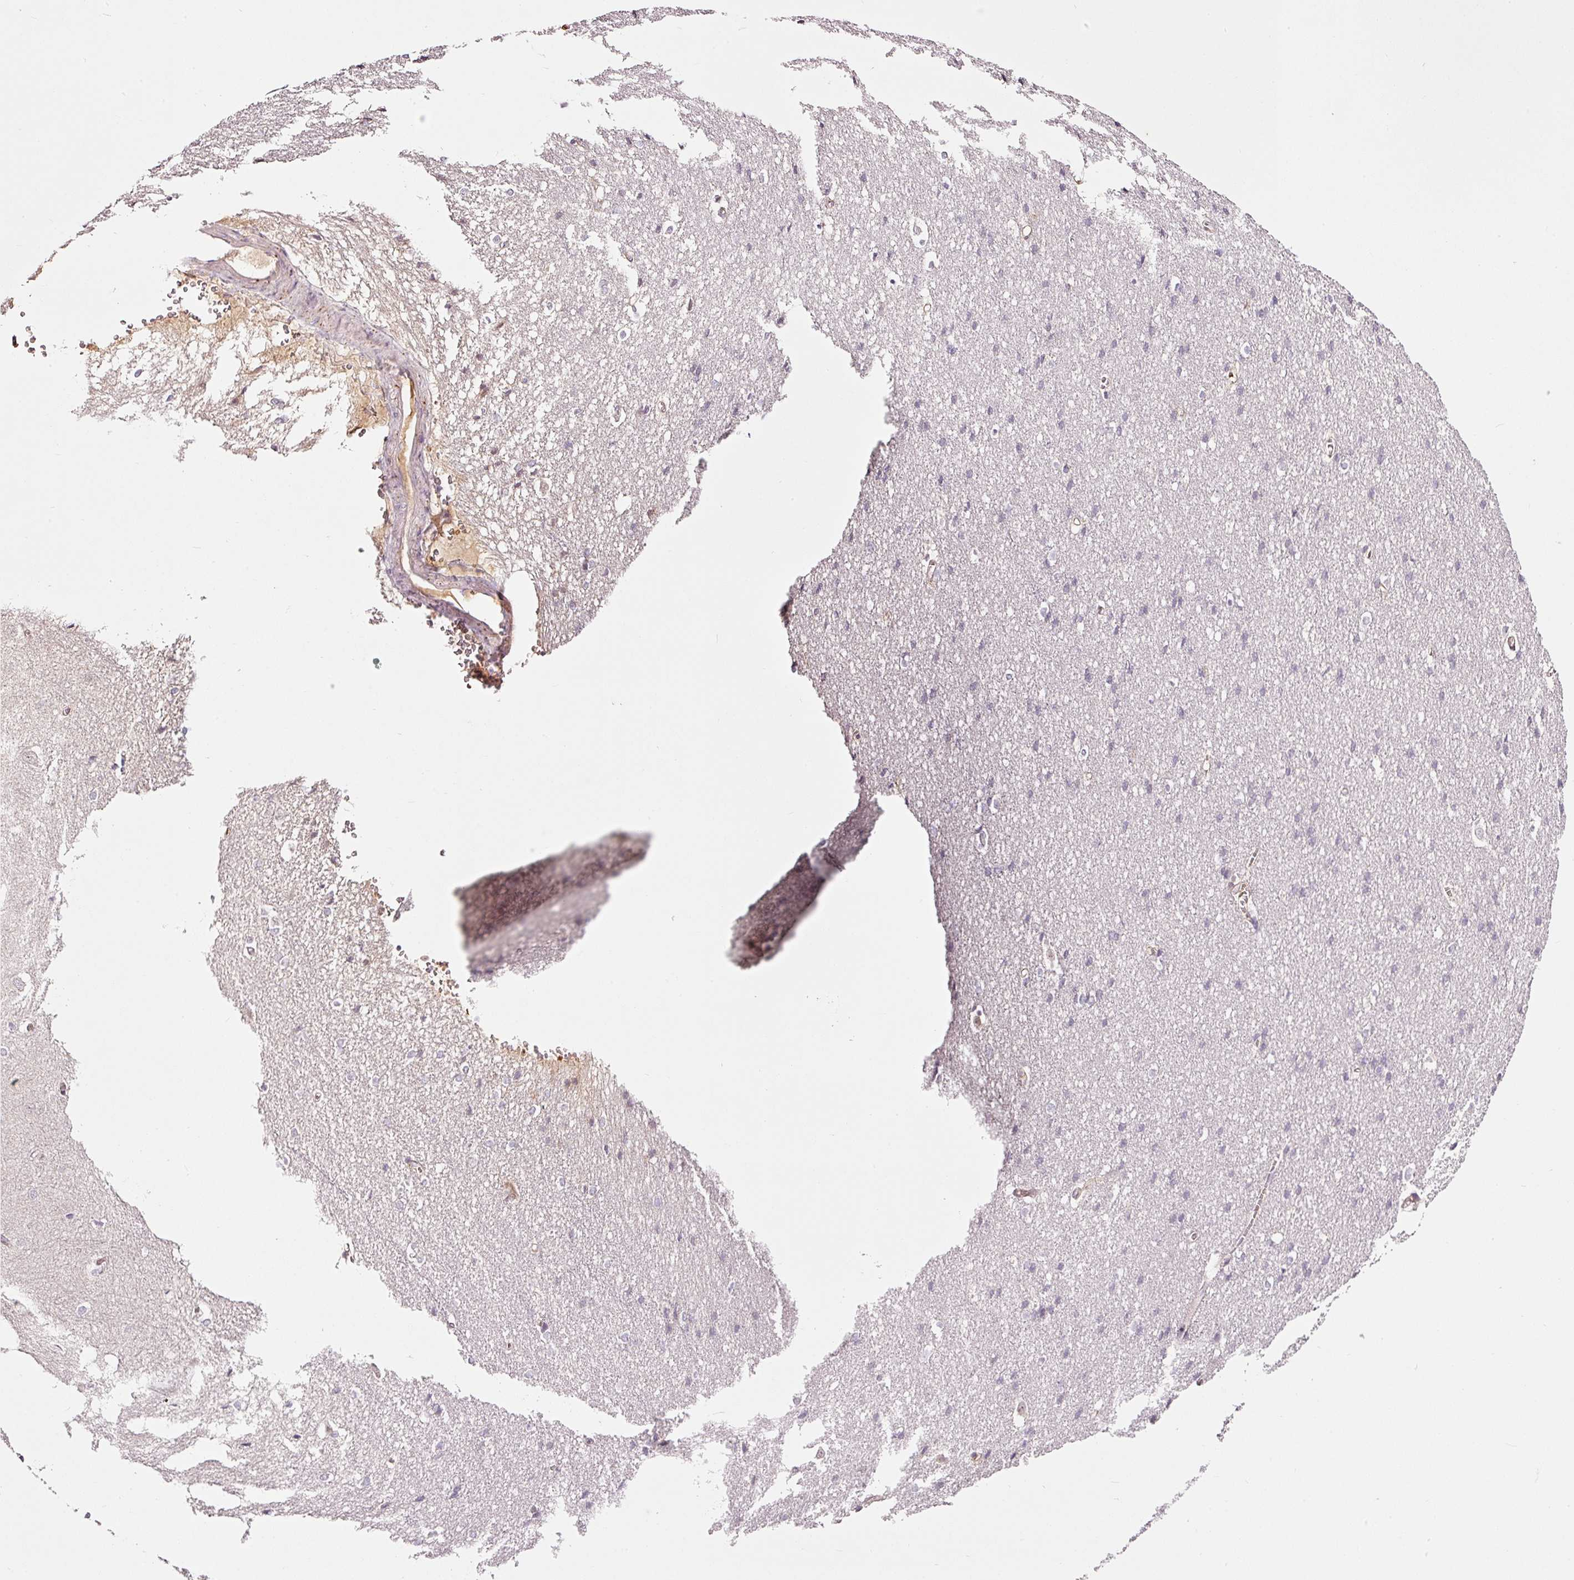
{"staining": {"intensity": "moderate", "quantity": "25%-75%", "location": "cytoplasmic/membranous"}, "tissue": "cerebral cortex", "cell_type": "Endothelial cells", "image_type": "normal", "snomed": [{"axis": "morphology", "description": "Normal tissue, NOS"}, {"axis": "topography", "description": "Cerebral cortex"}], "caption": "Cerebral cortex stained with a protein marker shows moderate staining in endothelial cells.", "gene": "LDHAL6B", "patient": {"sex": "male", "age": 37}}